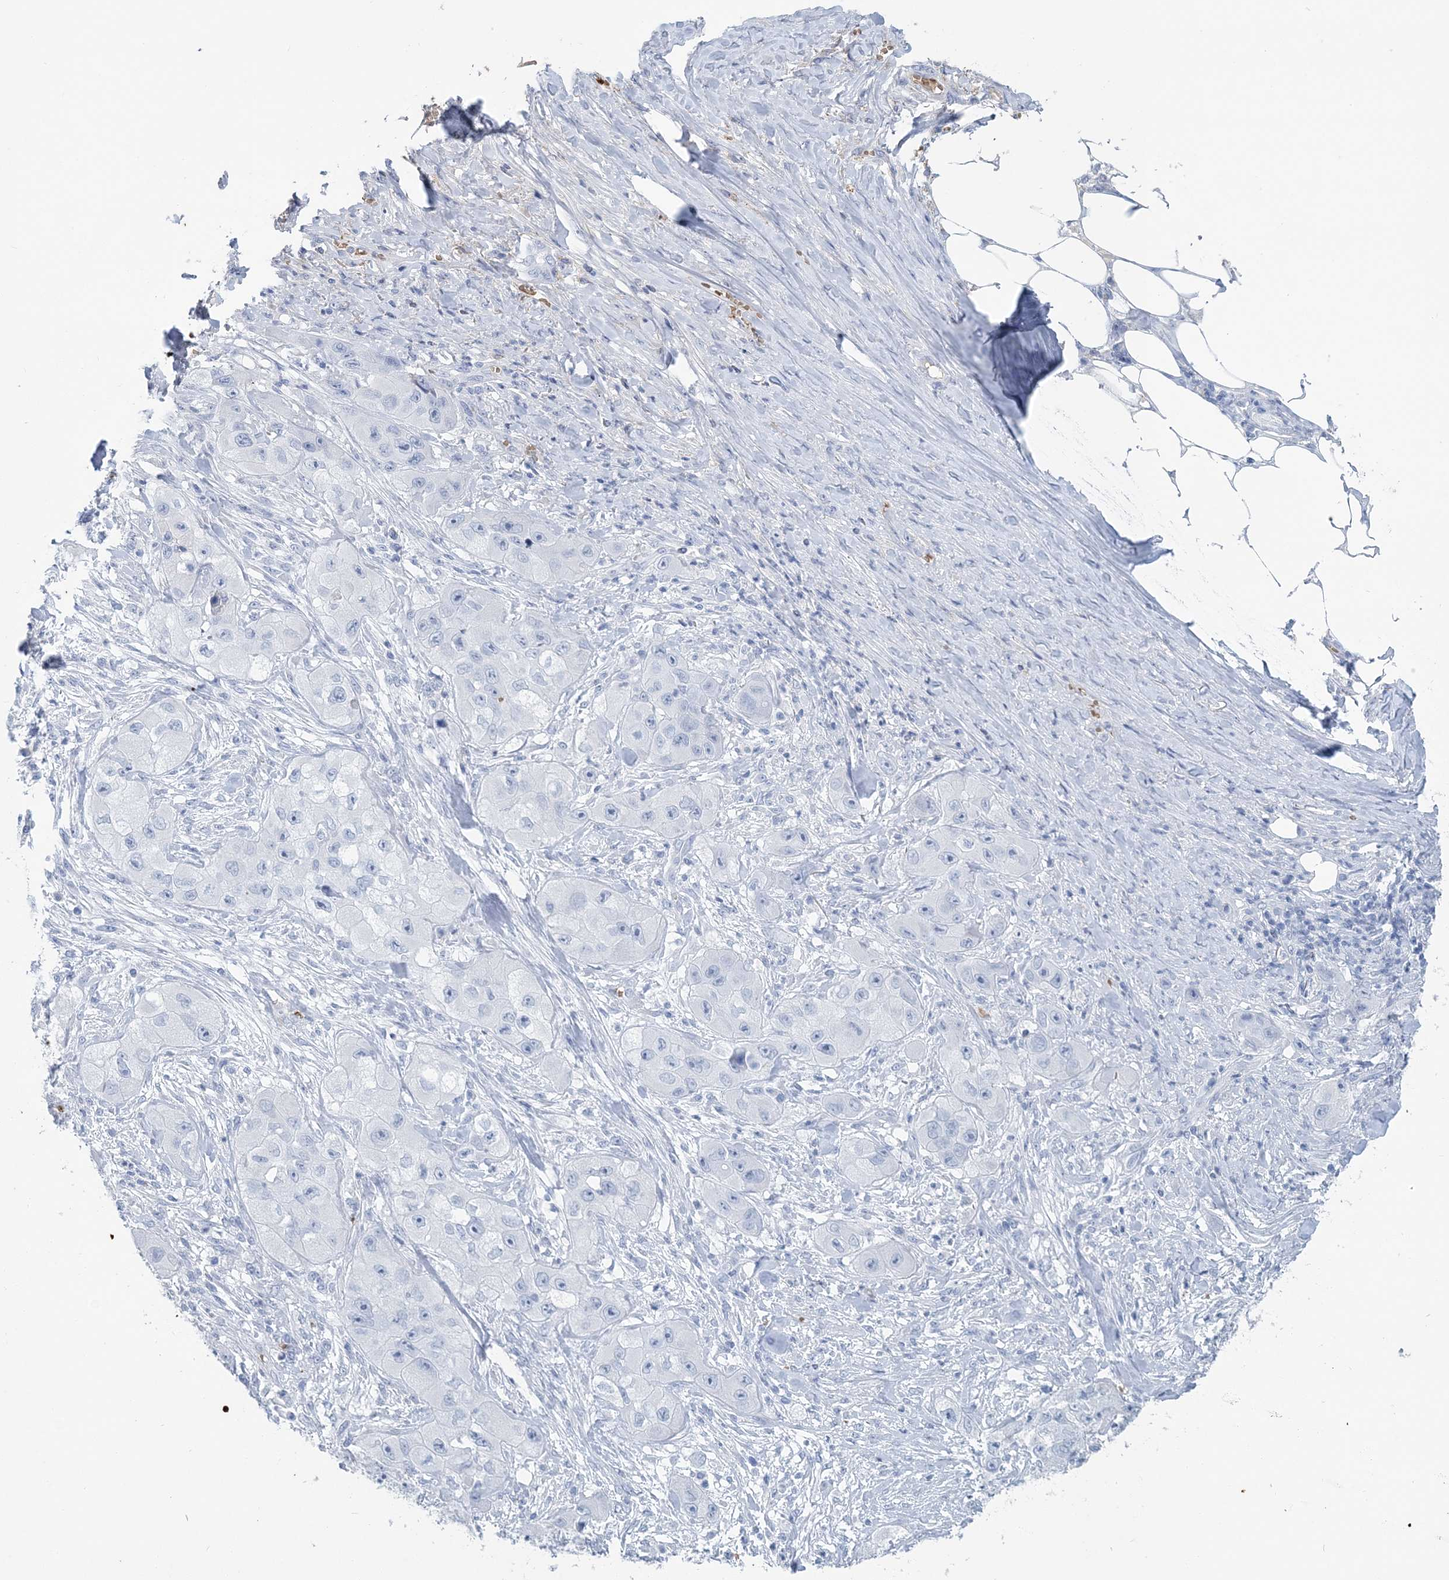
{"staining": {"intensity": "negative", "quantity": "none", "location": "none"}, "tissue": "skin cancer", "cell_type": "Tumor cells", "image_type": "cancer", "snomed": [{"axis": "morphology", "description": "Squamous cell carcinoma, NOS"}, {"axis": "topography", "description": "Skin"}, {"axis": "topography", "description": "Subcutis"}], "caption": "There is no significant staining in tumor cells of skin cancer (squamous cell carcinoma).", "gene": "HBD", "patient": {"sex": "male", "age": 73}}